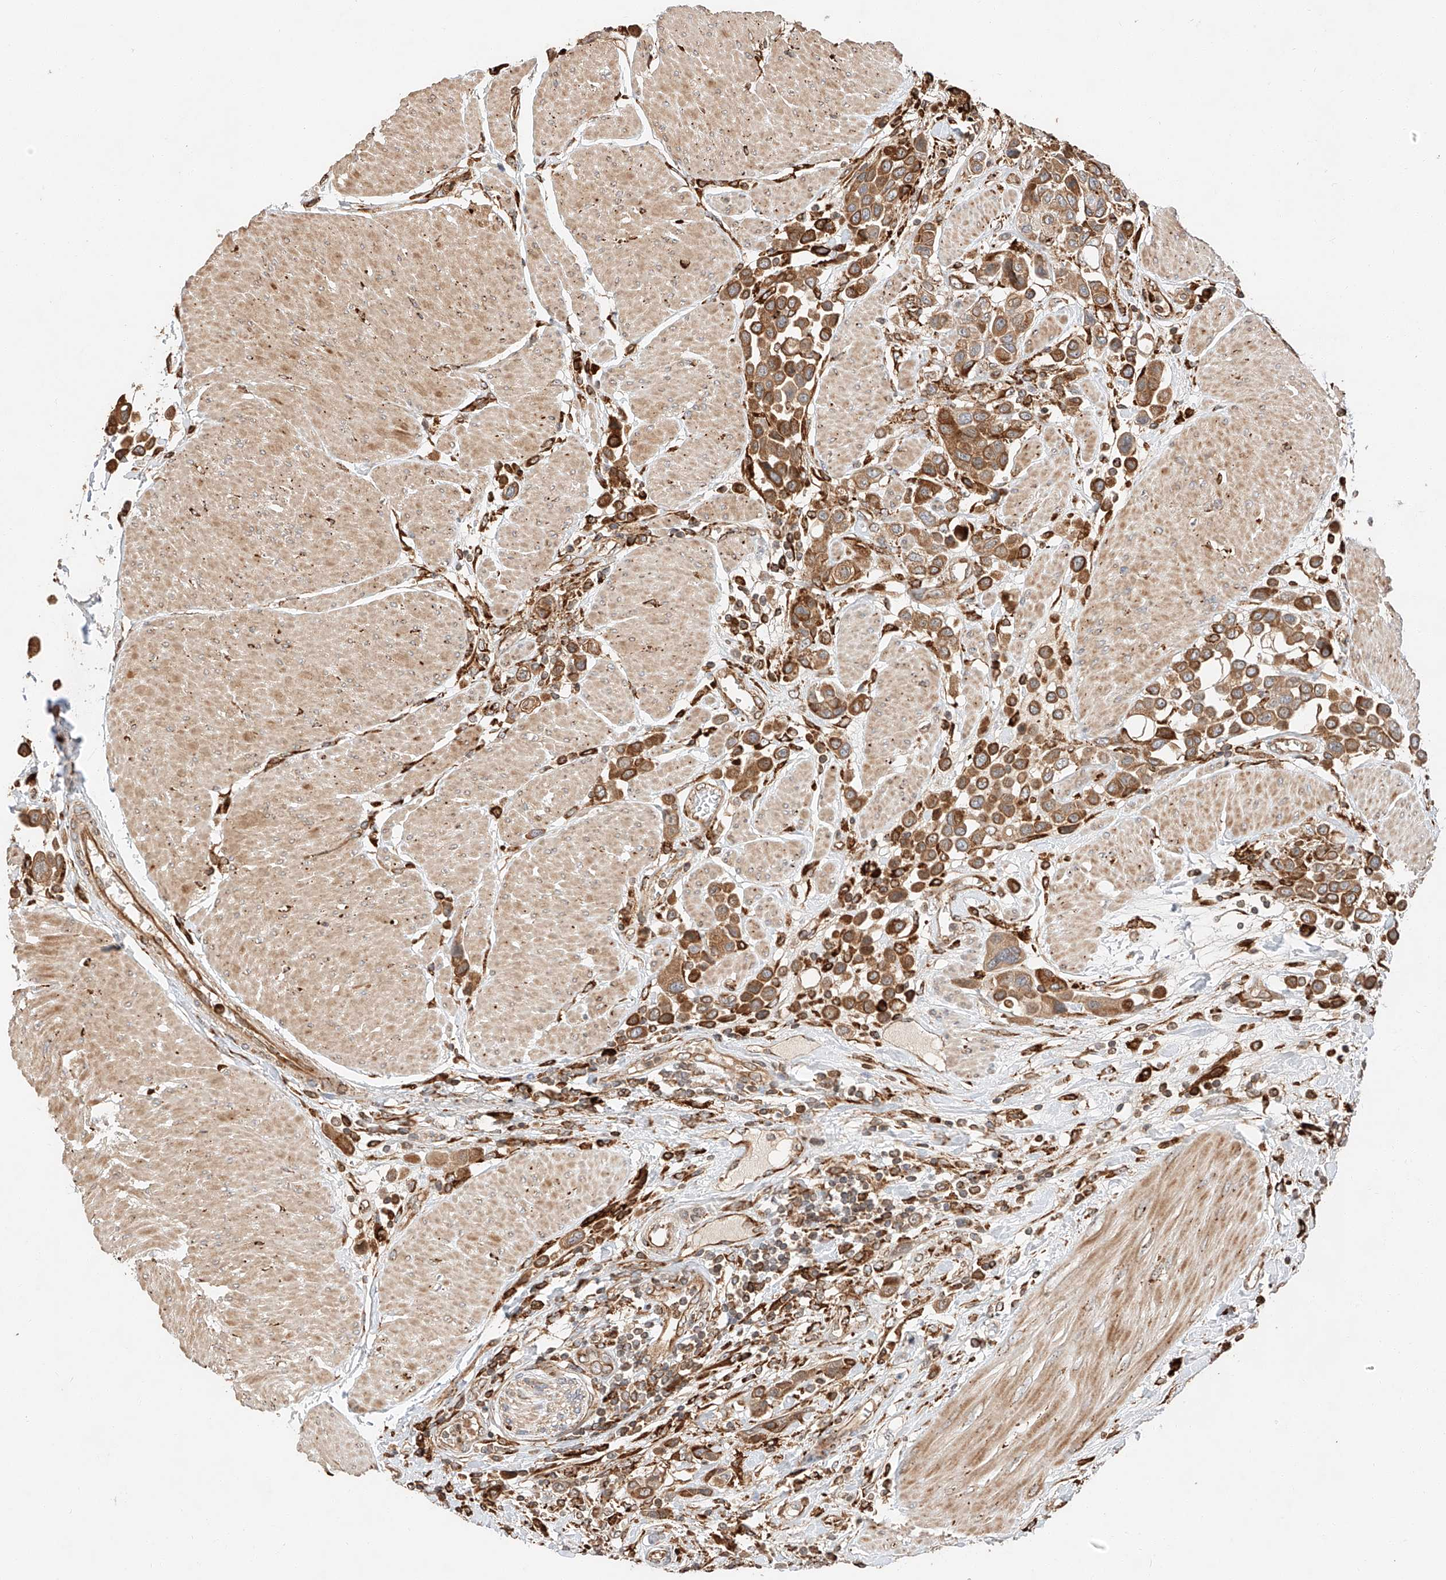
{"staining": {"intensity": "strong", "quantity": ">75%", "location": "cytoplasmic/membranous"}, "tissue": "urothelial cancer", "cell_type": "Tumor cells", "image_type": "cancer", "snomed": [{"axis": "morphology", "description": "Urothelial carcinoma, High grade"}, {"axis": "topography", "description": "Urinary bladder"}], "caption": "Immunohistochemical staining of urothelial cancer demonstrates strong cytoplasmic/membranous protein staining in about >75% of tumor cells. (DAB (3,3'-diaminobenzidine) = brown stain, brightfield microscopy at high magnification).", "gene": "ZNF84", "patient": {"sex": "male", "age": 50}}